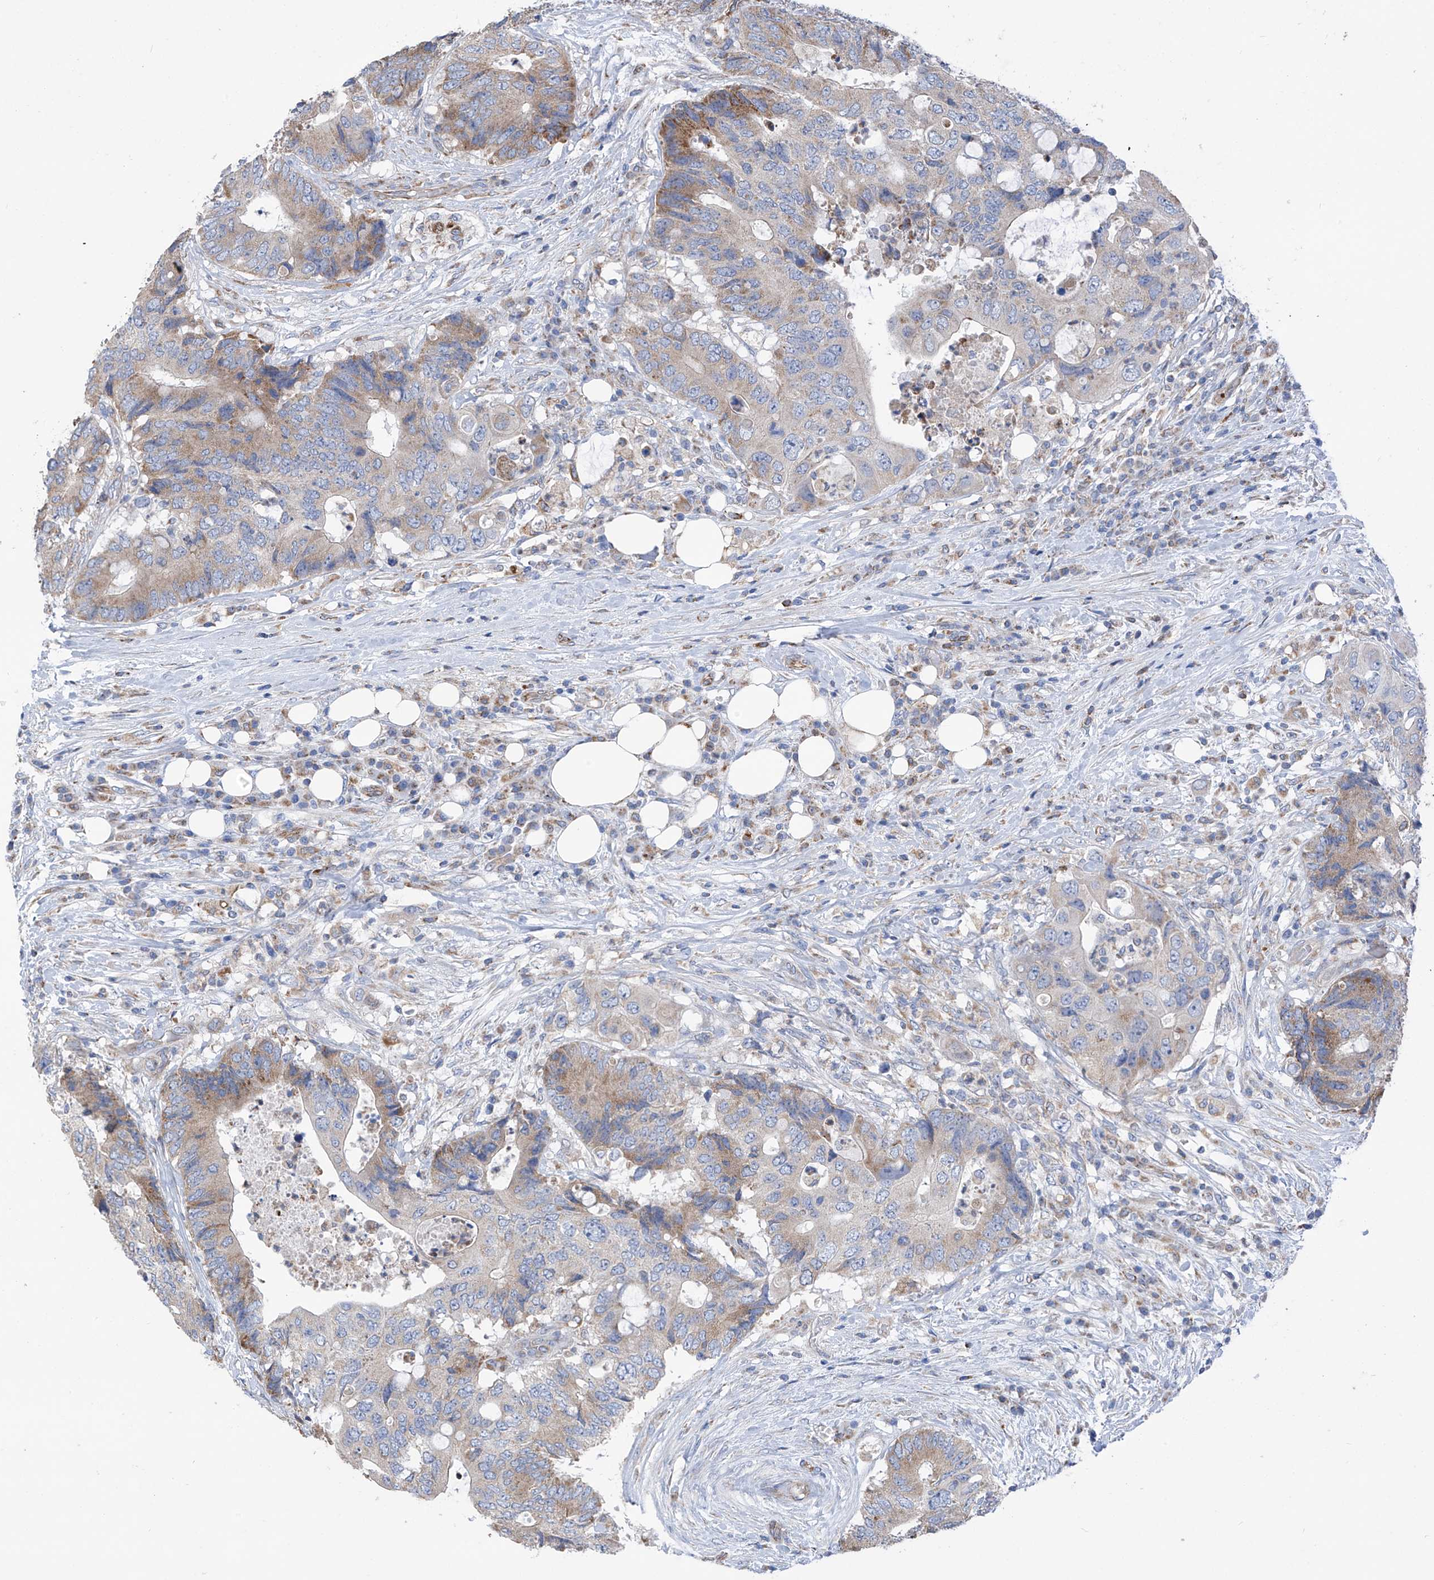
{"staining": {"intensity": "moderate", "quantity": "<25%", "location": "cytoplasmic/membranous"}, "tissue": "colorectal cancer", "cell_type": "Tumor cells", "image_type": "cancer", "snomed": [{"axis": "morphology", "description": "Adenocarcinoma, NOS"}, {"axis": "topography", "description": "Colon"}], "caption": "Colorectal cancer (adenocarcinoma) stained for a protein (brown) displays moderate cytoplasmic/membranous positive positivity in about <25% of tumor cells.", "gene": "EIF5B", "patient": {"sex": "male", "age": 71}}